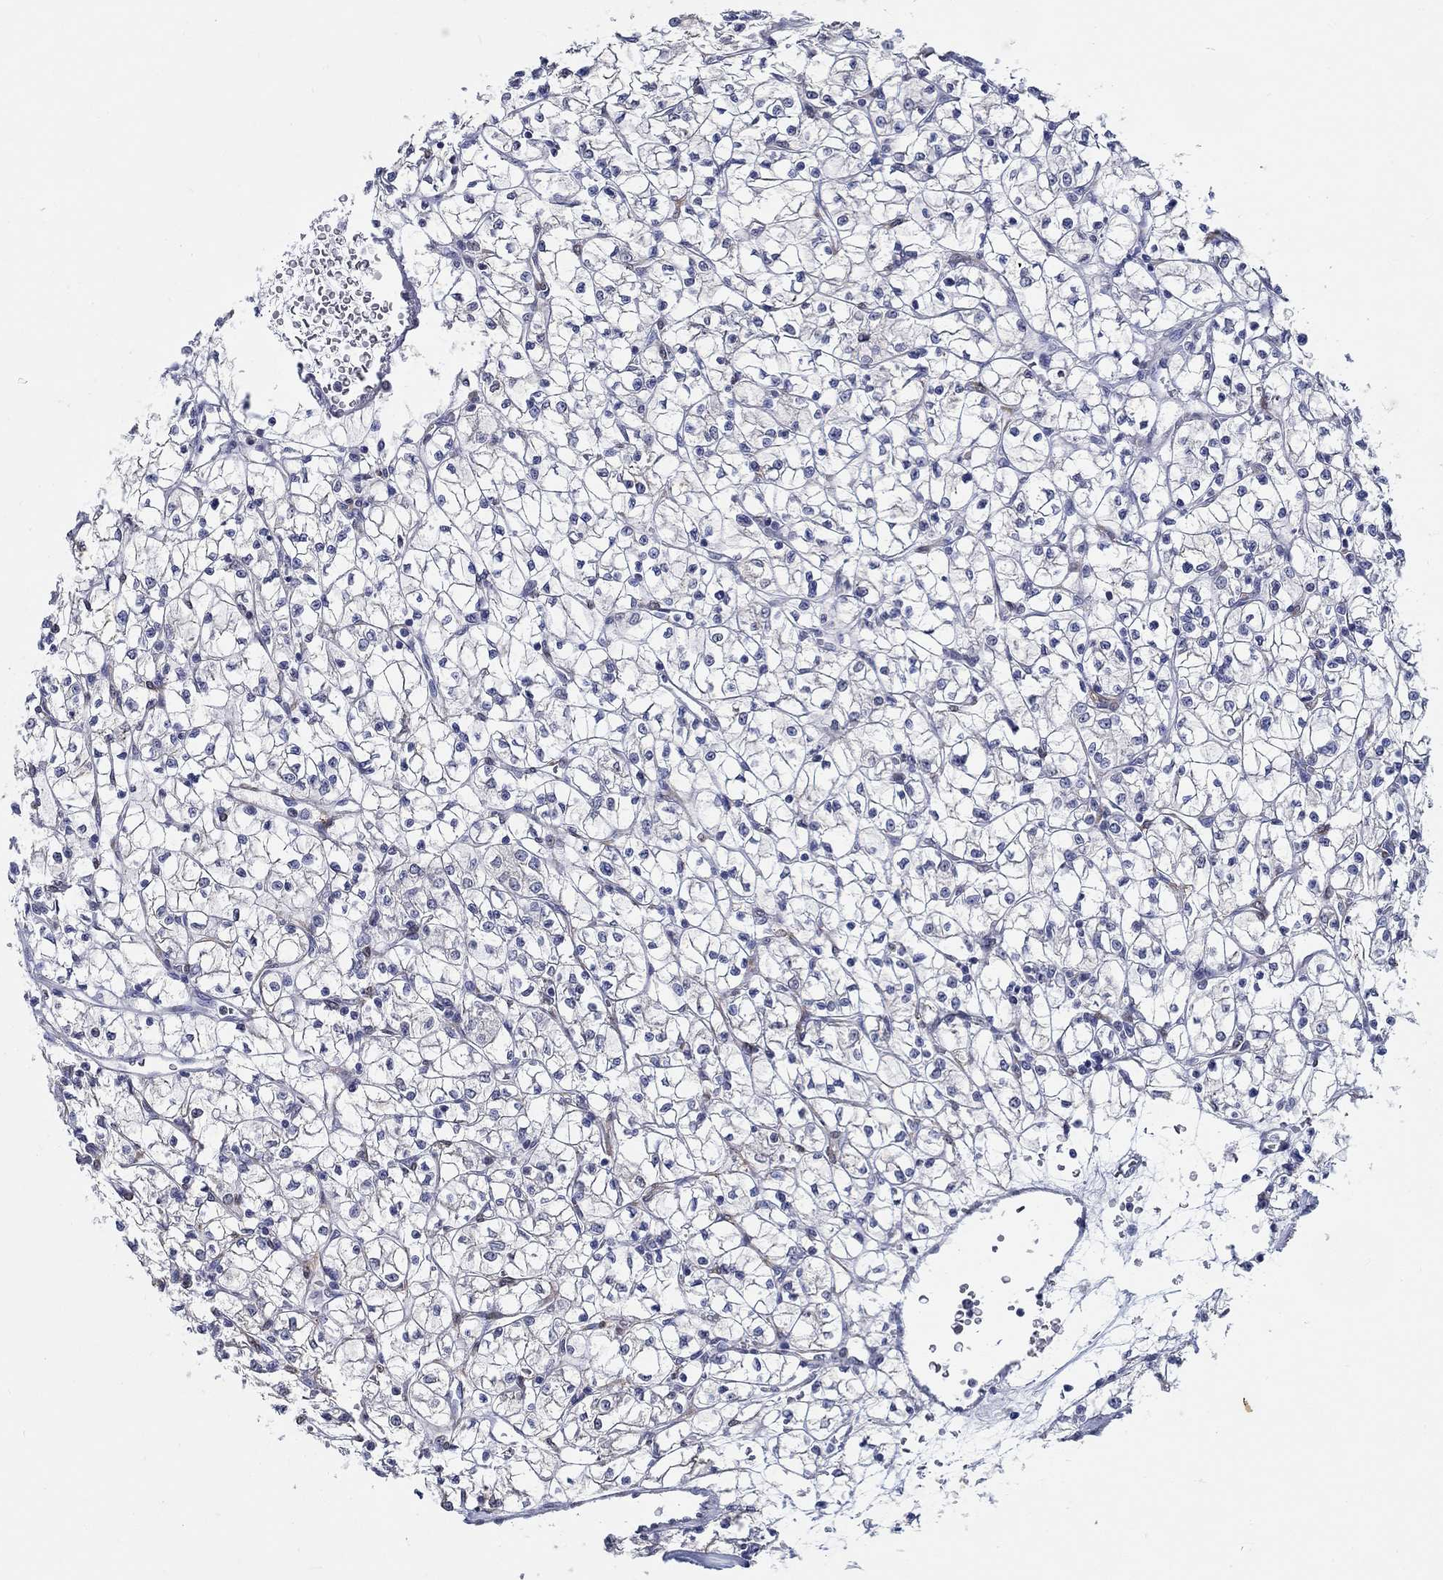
{"staining": {"intensity": "negative", "quantity": "none", "location": "none"}, "tissue": "renal cancer", "cell_type": "Tumor cells", "image_type": "cancer", "snomed": [{"axis": "morphology", "description": "Adenocarcinoma, NOS"}, {"axis": "topography", "description": "Kidney"}], "caption": "Immunohistochemical staining of human renal cancer demonstrates no significant expression in tumor cells. The staining was performed using DAB to visualize the protein expression in brown, while the nuclei were stained in blue with hematoxylin (Magnification: 20x).", "gene": "PDE1B", "patient": {"sex": "female", "age": 64}}